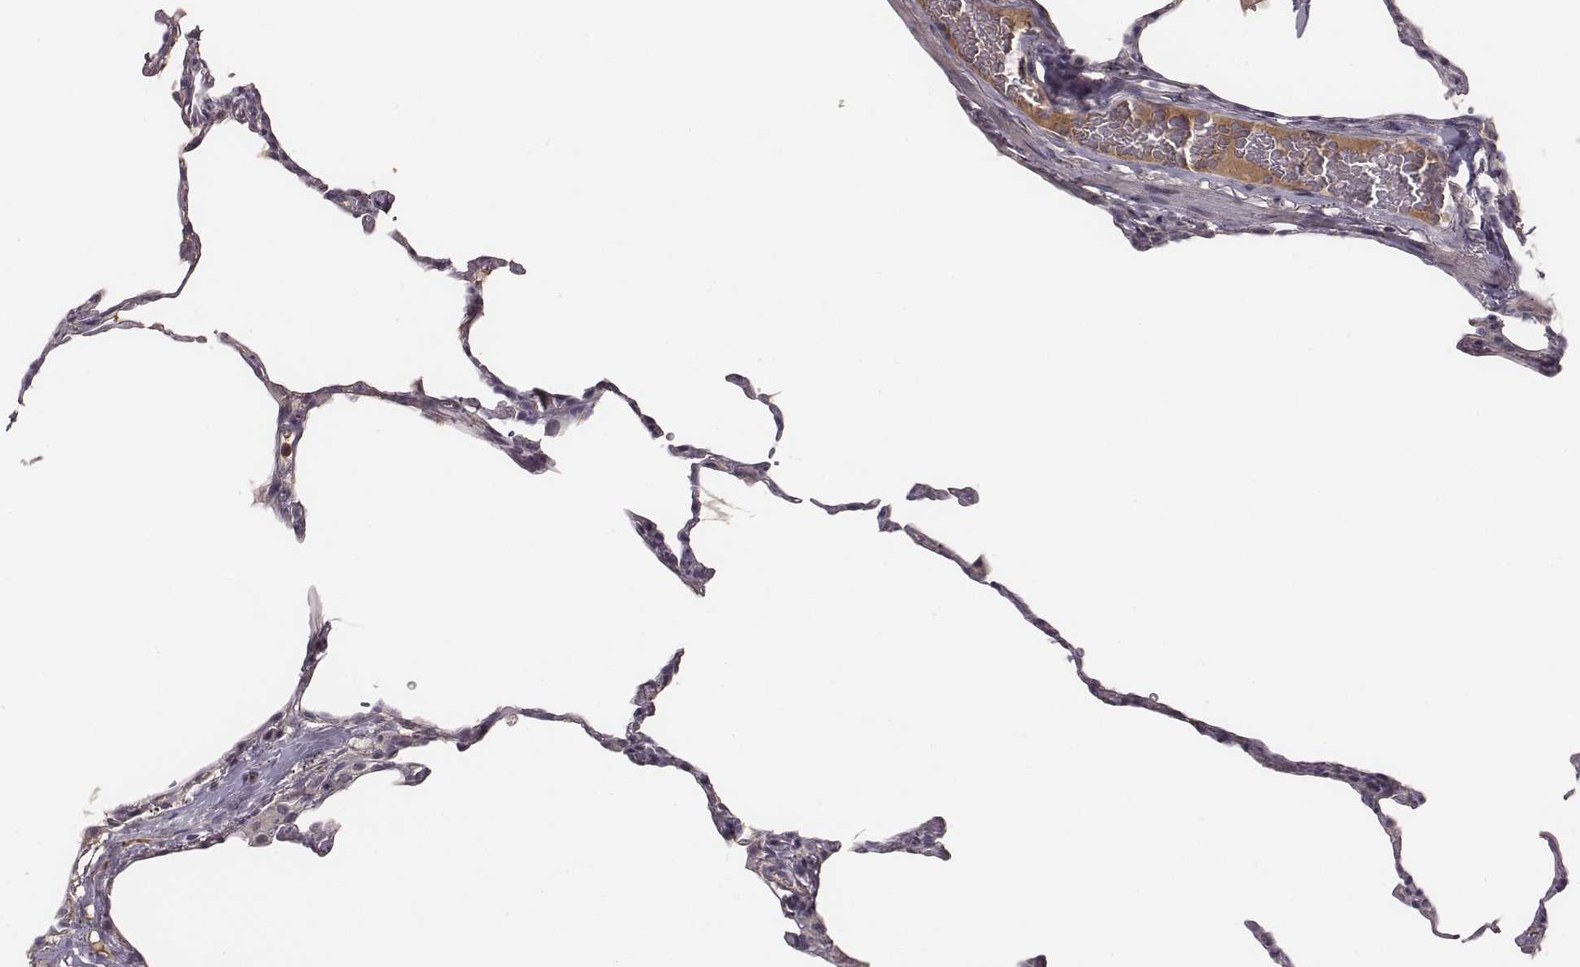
{"staining": {"intensity": "negative", "quantity": "none", "location": "none"}, "tissue": "lung", "cell_type": "Alveolar cells", "image_type": "normal", "snomed": [{"axis": "morphology", "description": "Normal tissue, NOS"}, {"axis": "topography", "description": "Lung"}], "caption": "Immunohistochemistry photomicrograph of unremarkable lung: human lung stained with DAB exhibits no significant protein staining in alveolar cells. (DAB (3,3'-diaminobenzidine) immunohistochemistry (IHC) with hematoxylin counter stain).", "gene": "SLC22A6", "patient": {"sex": "female", "age": 57}}